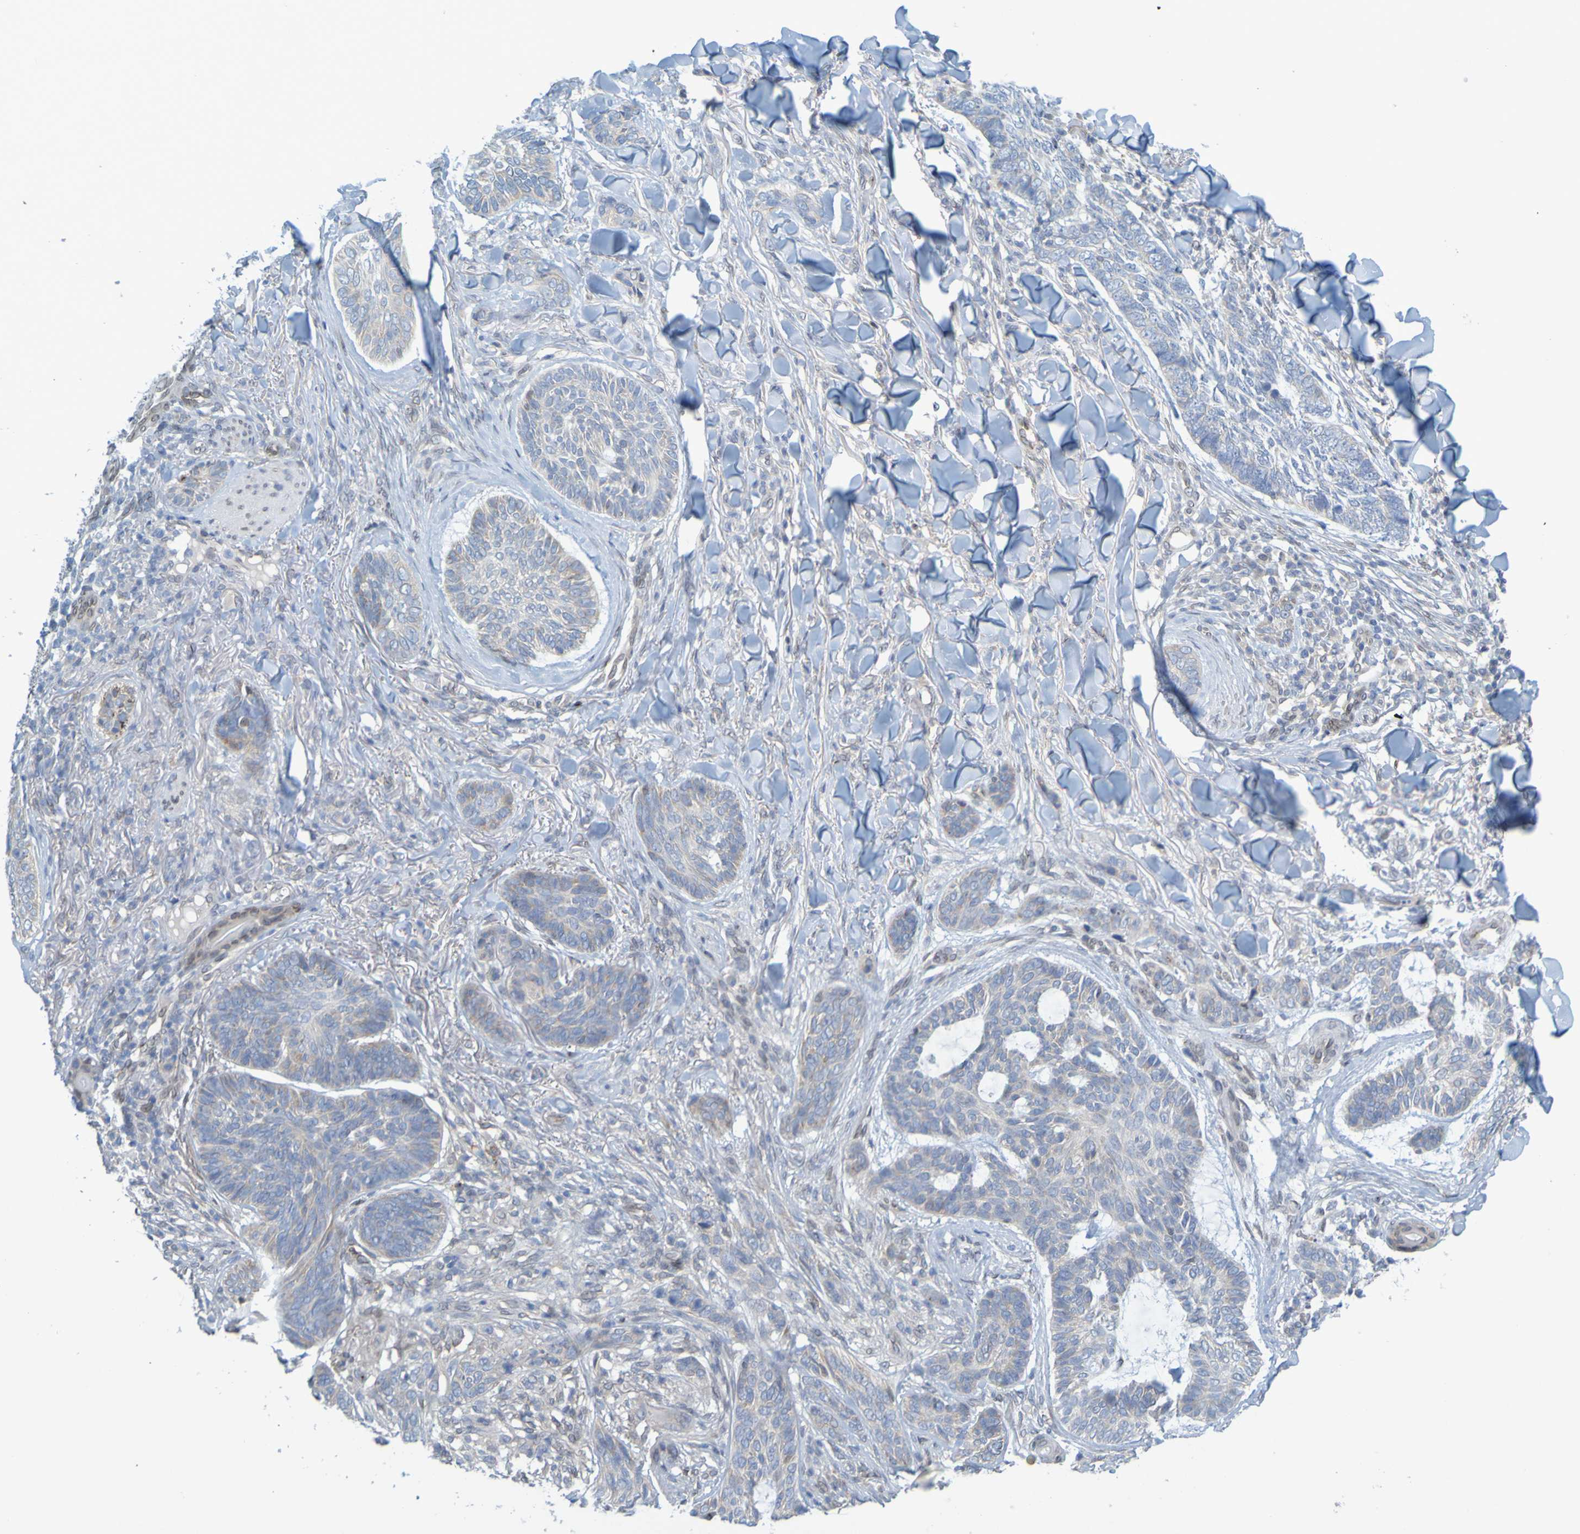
{"staining": {"intensity": "negative", "quantity": "none", "location": "none"}, "tissue": "skin cancer", "cell_type": "Tumor cells", "image_type": "cancer", "snomed": [{"axis": "morphology", "description": "Basal cell carcinoma"}, {"axis": "topography", "description": "Skin"}], "caption": "IHC micrograph of neoplastic tissue: skin cancer stained with DAB reveals no significant protein positivity in tumor cells.", "gene": "MAG", "patient": {"sex": "male", "age": 43}}